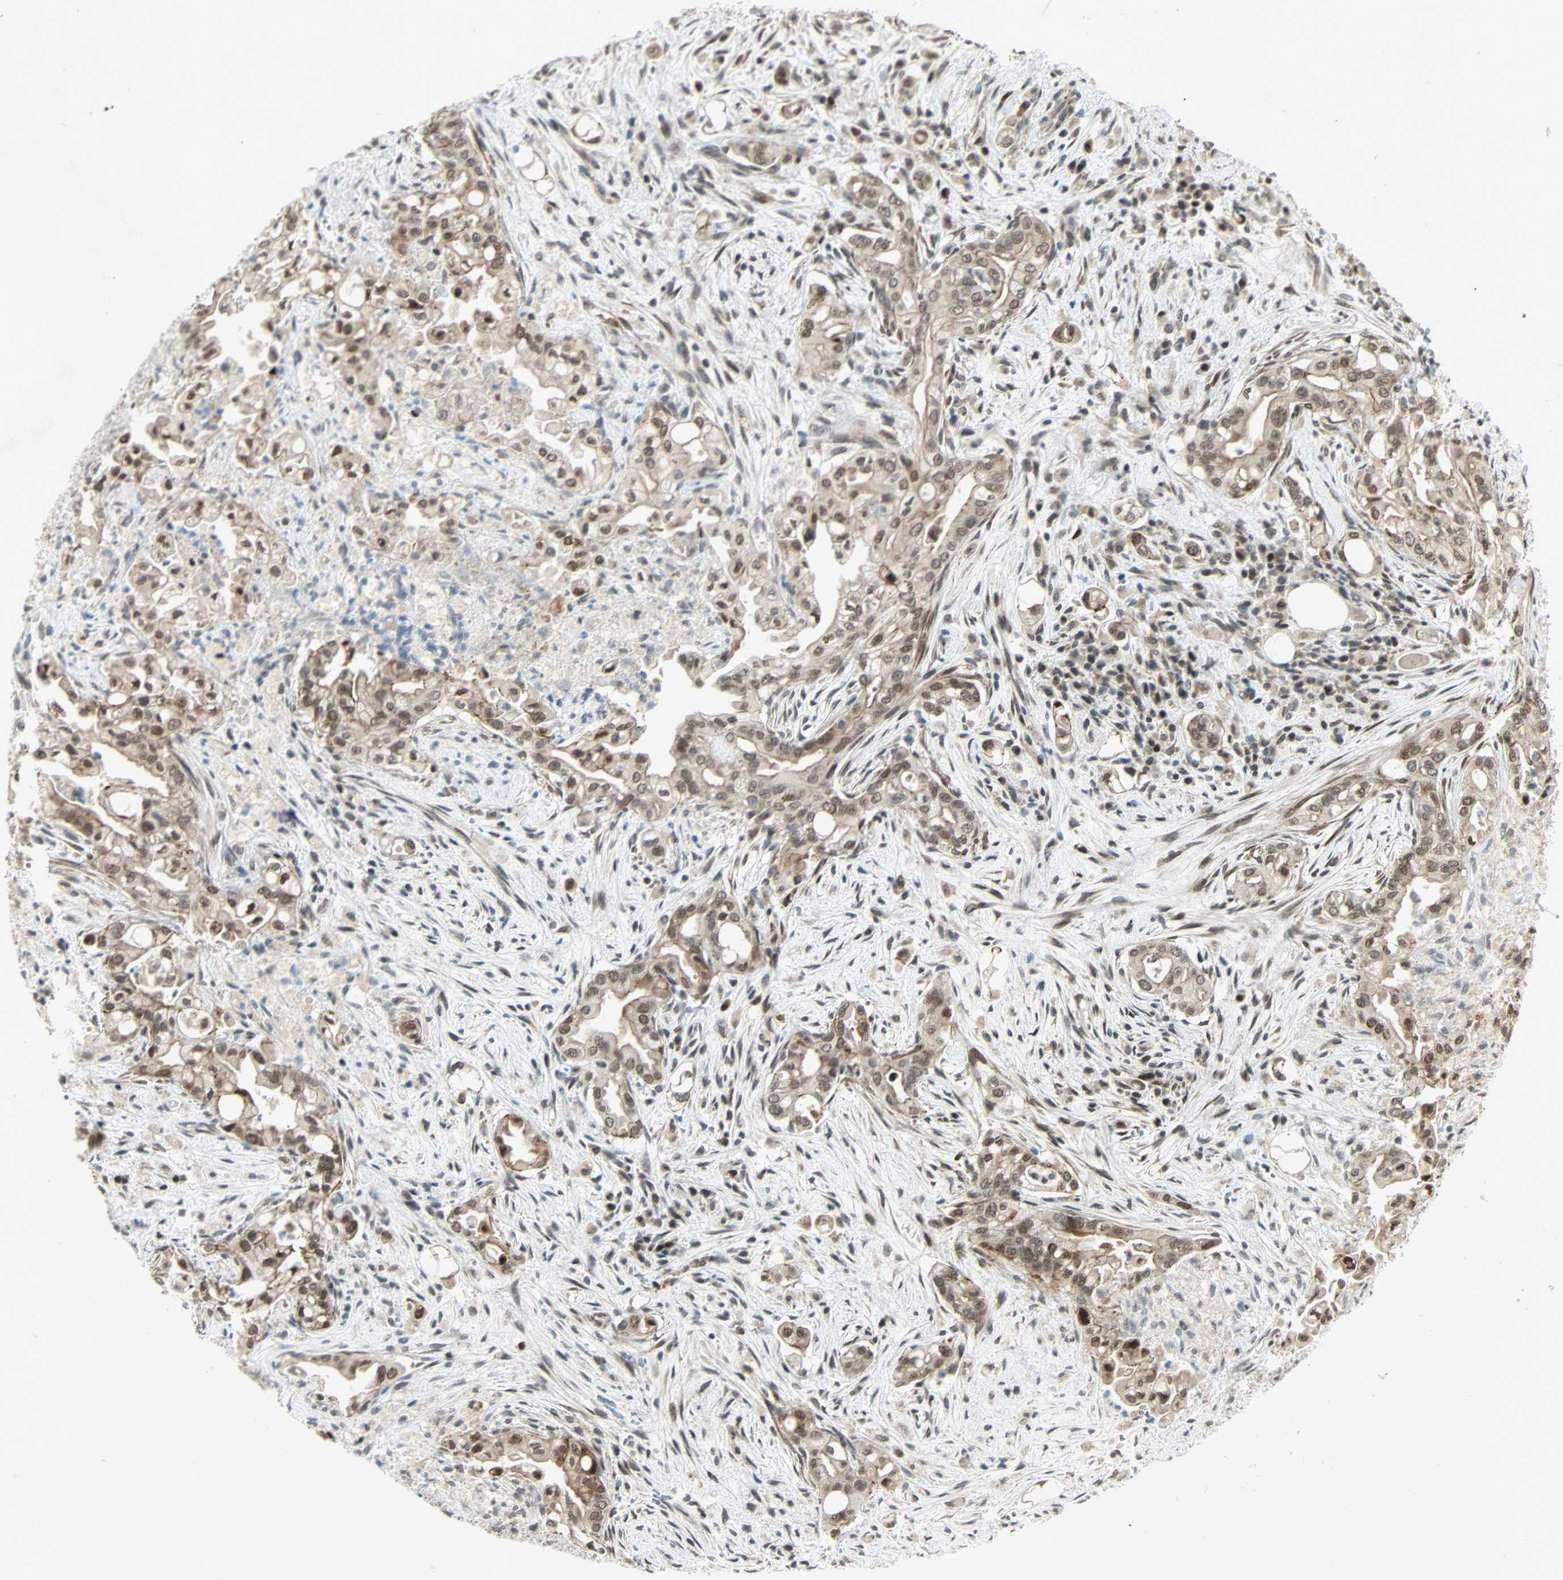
{"staining": {"intensity": "moderate", "quantity": ">75%", "location": "cytoplasmic/membranous,nuclear"}, "tissue": "liver cancer", "cell_type": "Tumor cells", "image_type": "cancer", "snomed": [{"axis": "morphology", "description": "Cholangiocarcinoma"}, {"axis": "topography", "description": "Liver"}], "caption": "IHC staining of liver cancer, which shows medium levels of moderate cytoplasmic/membranous and nuclear staining in about >75% of tumor cells indicating moderate cytoplasmic/membranous and nuclear protein positivity. The staining was performed using DAB (brown) for protein detection and nuclei were counterstained in hematoxylin (blue).", "gene": "CBX4", "patient": {"sex": "female", "age": 68}}